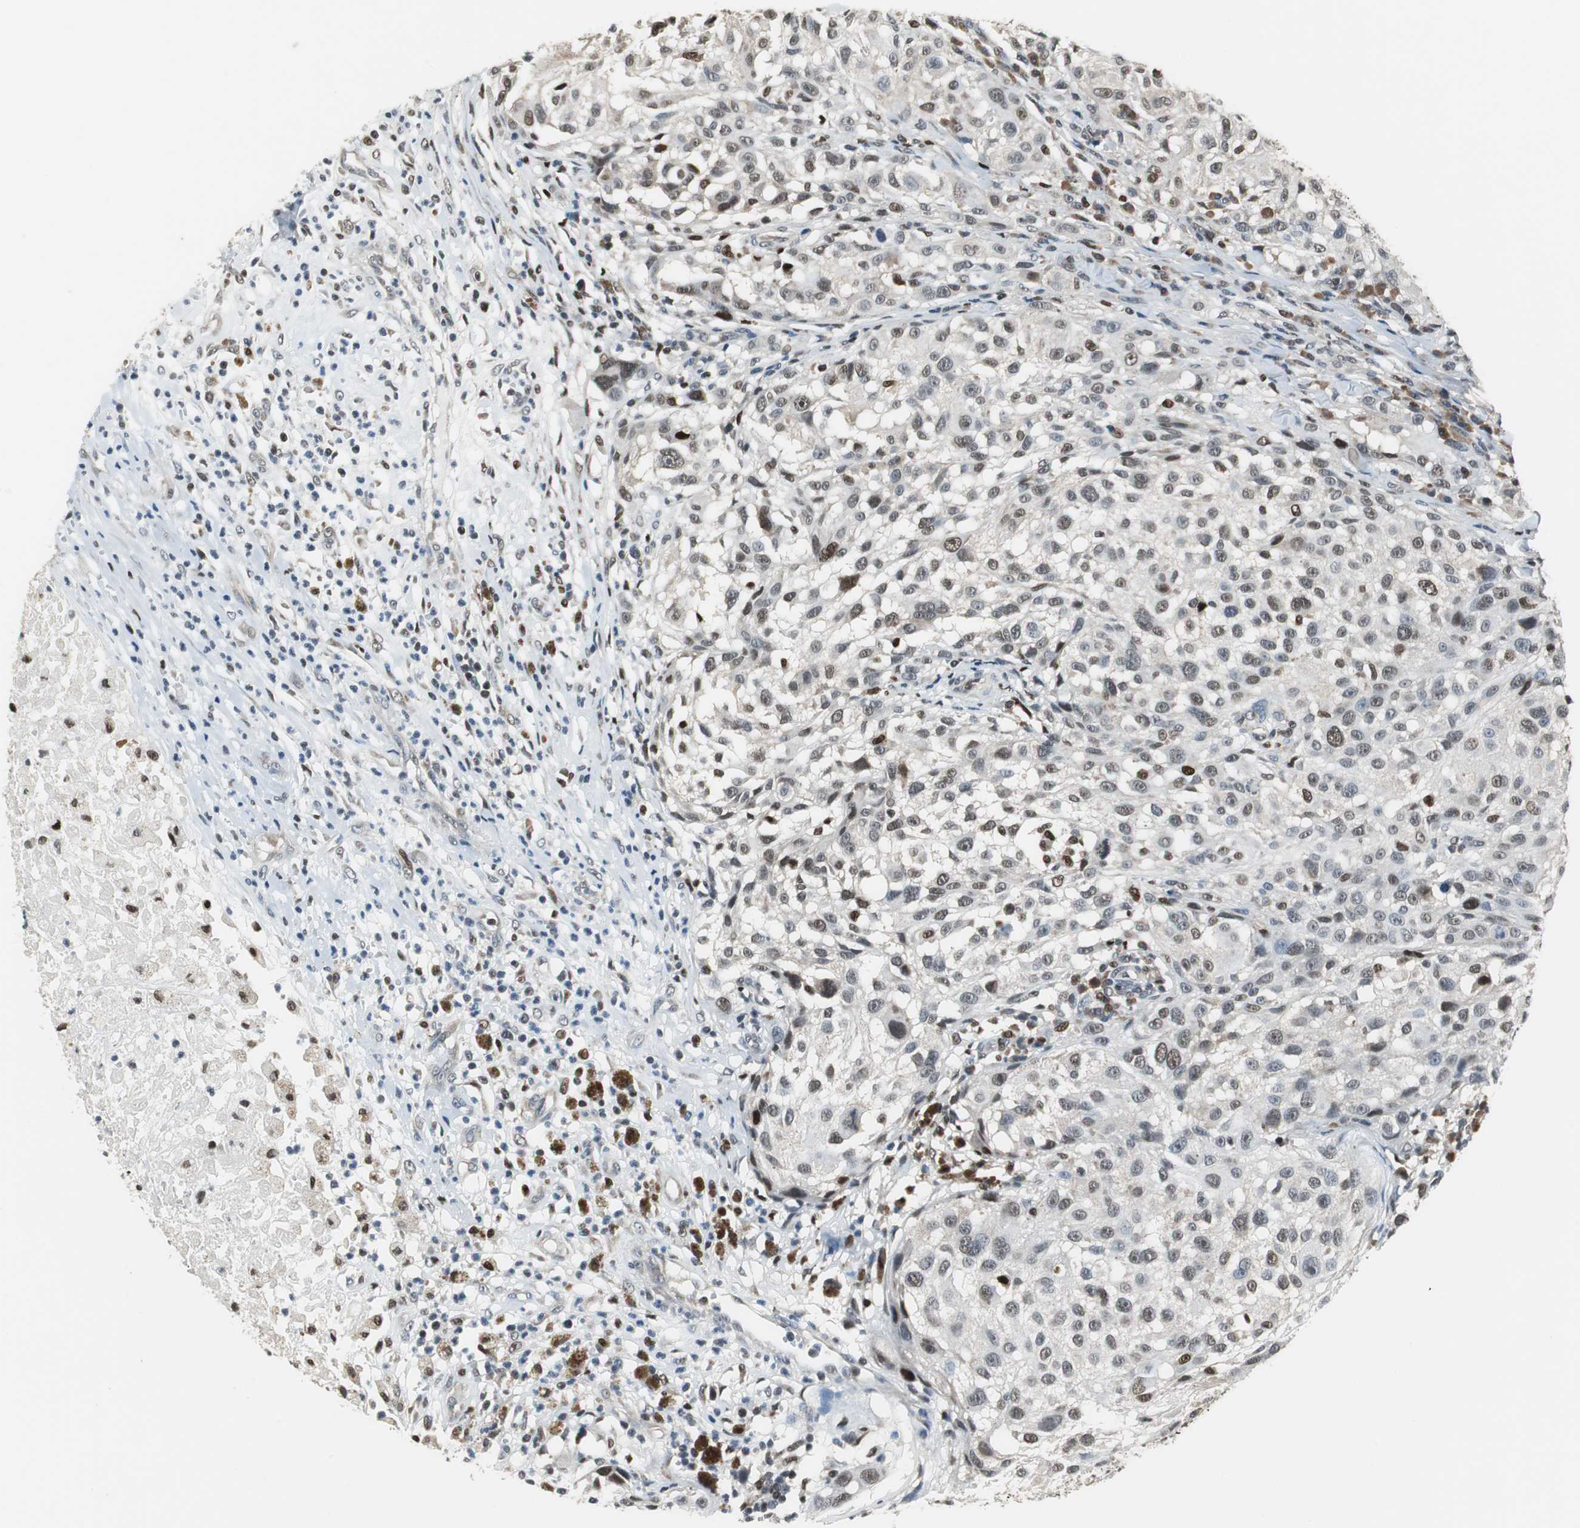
{"staining": {"intensity": "weak", "quantity": "25%-75%", "location": "nuclear"}, "tissue": "melanoma", "cell_type": "Tumor cells", "image_type": "cancer", "snomed": [{"axis": "morphology", "description": "Necrosis, NOS"}, {"axis": "morphology", "description": "Malignant melanoma, NOS"}, {"axis": "topography", "description": "Skin"}], "caption": "Protein staining of malignant melanoma tissue reveals weak nuclear staining in approximately 25%-75% of tumor cells.", "gene": "MAFB", "patient": {"sex": "female", "age": 87}}